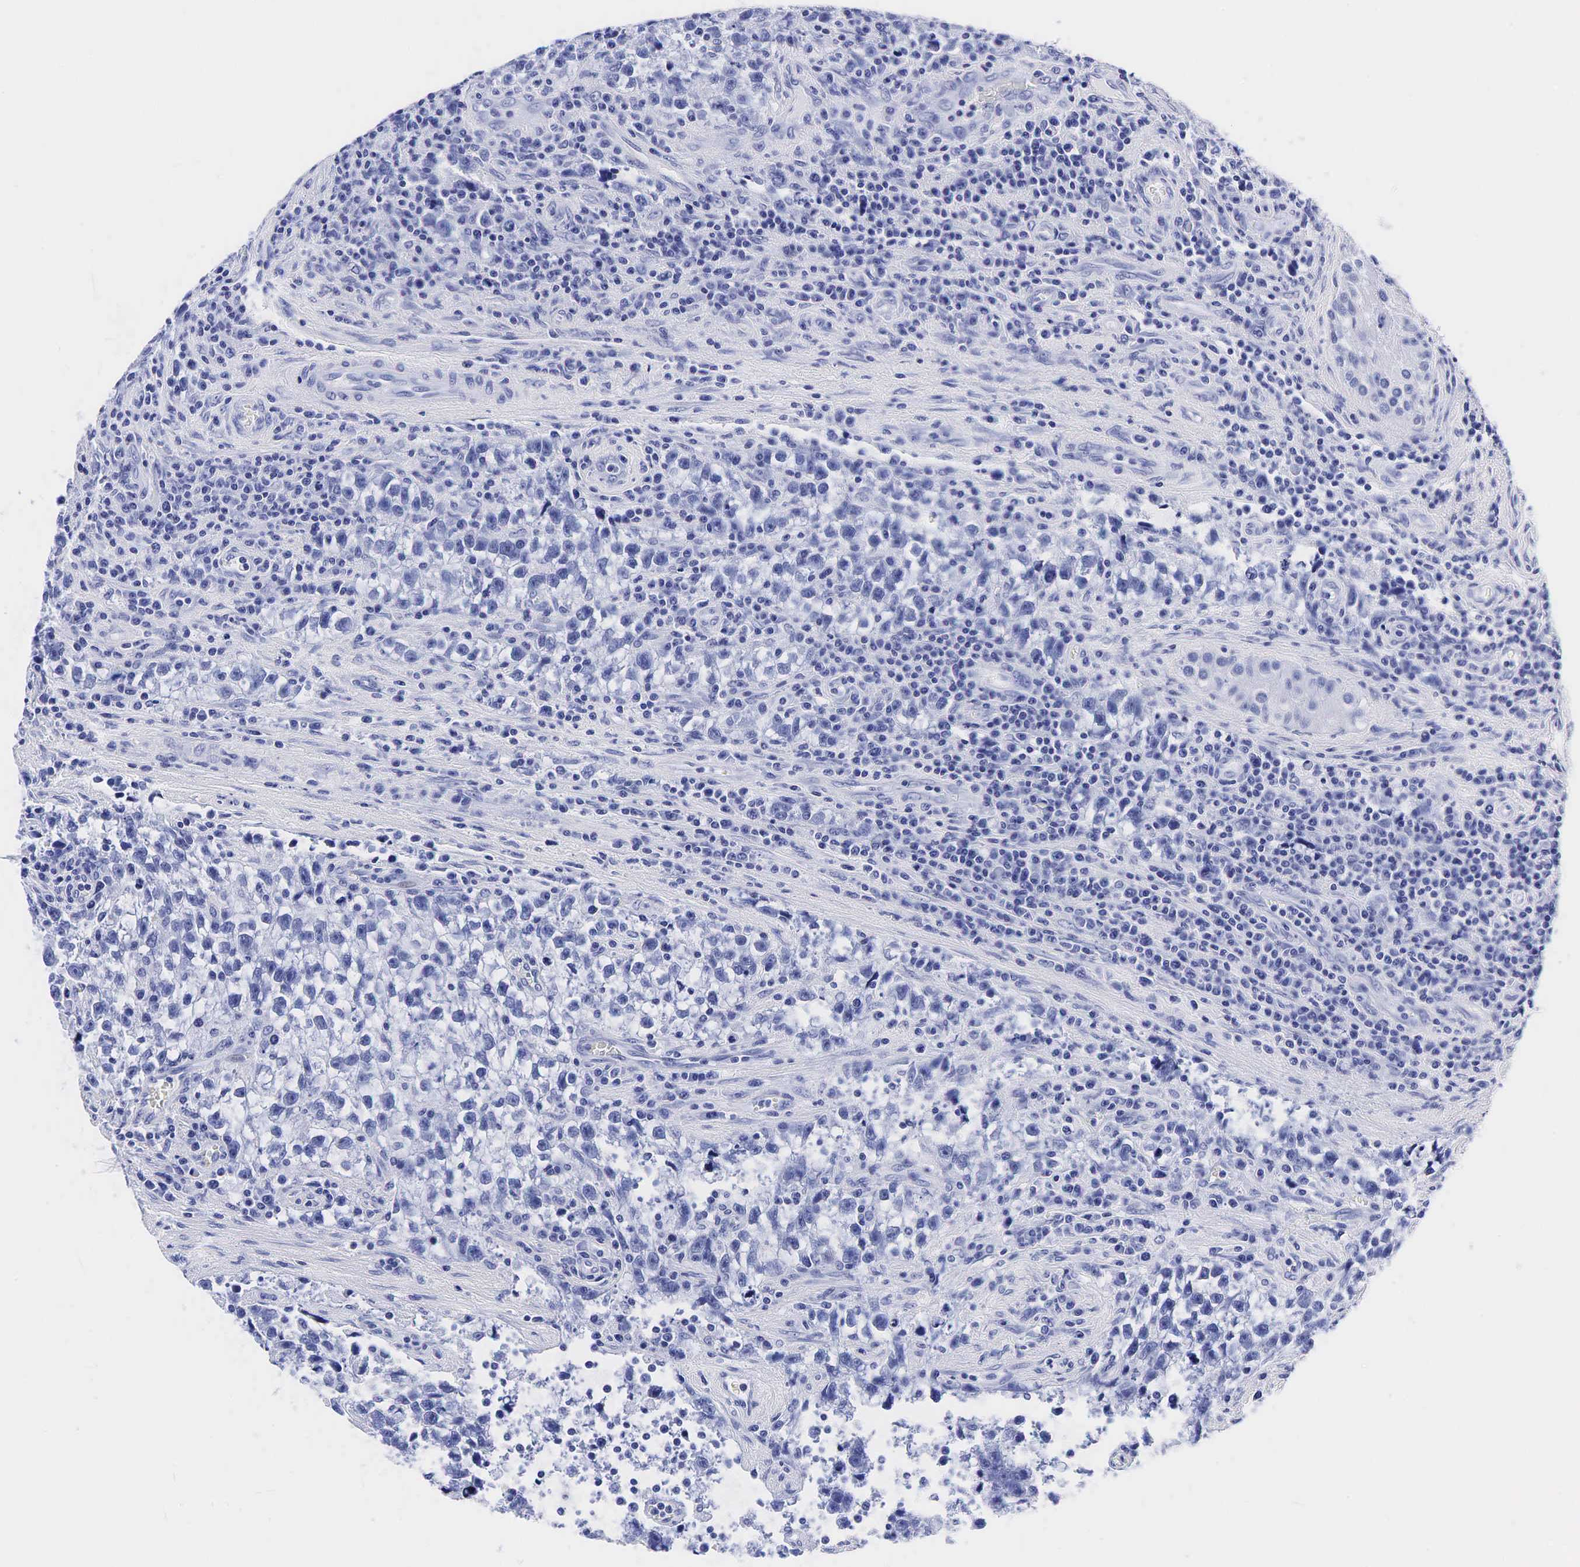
{"staining": {"intensity": "negative", "quantity": "none", "location": "none"}, "tissue": "testis cancer", "cell_type": "Tumor cells", "image_type": "cancer", "snomed": [{"axis": "morphology", "description": "Seminoma, NOS"}, {"axis": "topography", "description": "Testis"}], "caption": "Immunohistochemical staining of human testis seminoma shows no significant staining in tumor cells.", "gene": "KLK3", "patient": {"sex": "male", "age": 38}}